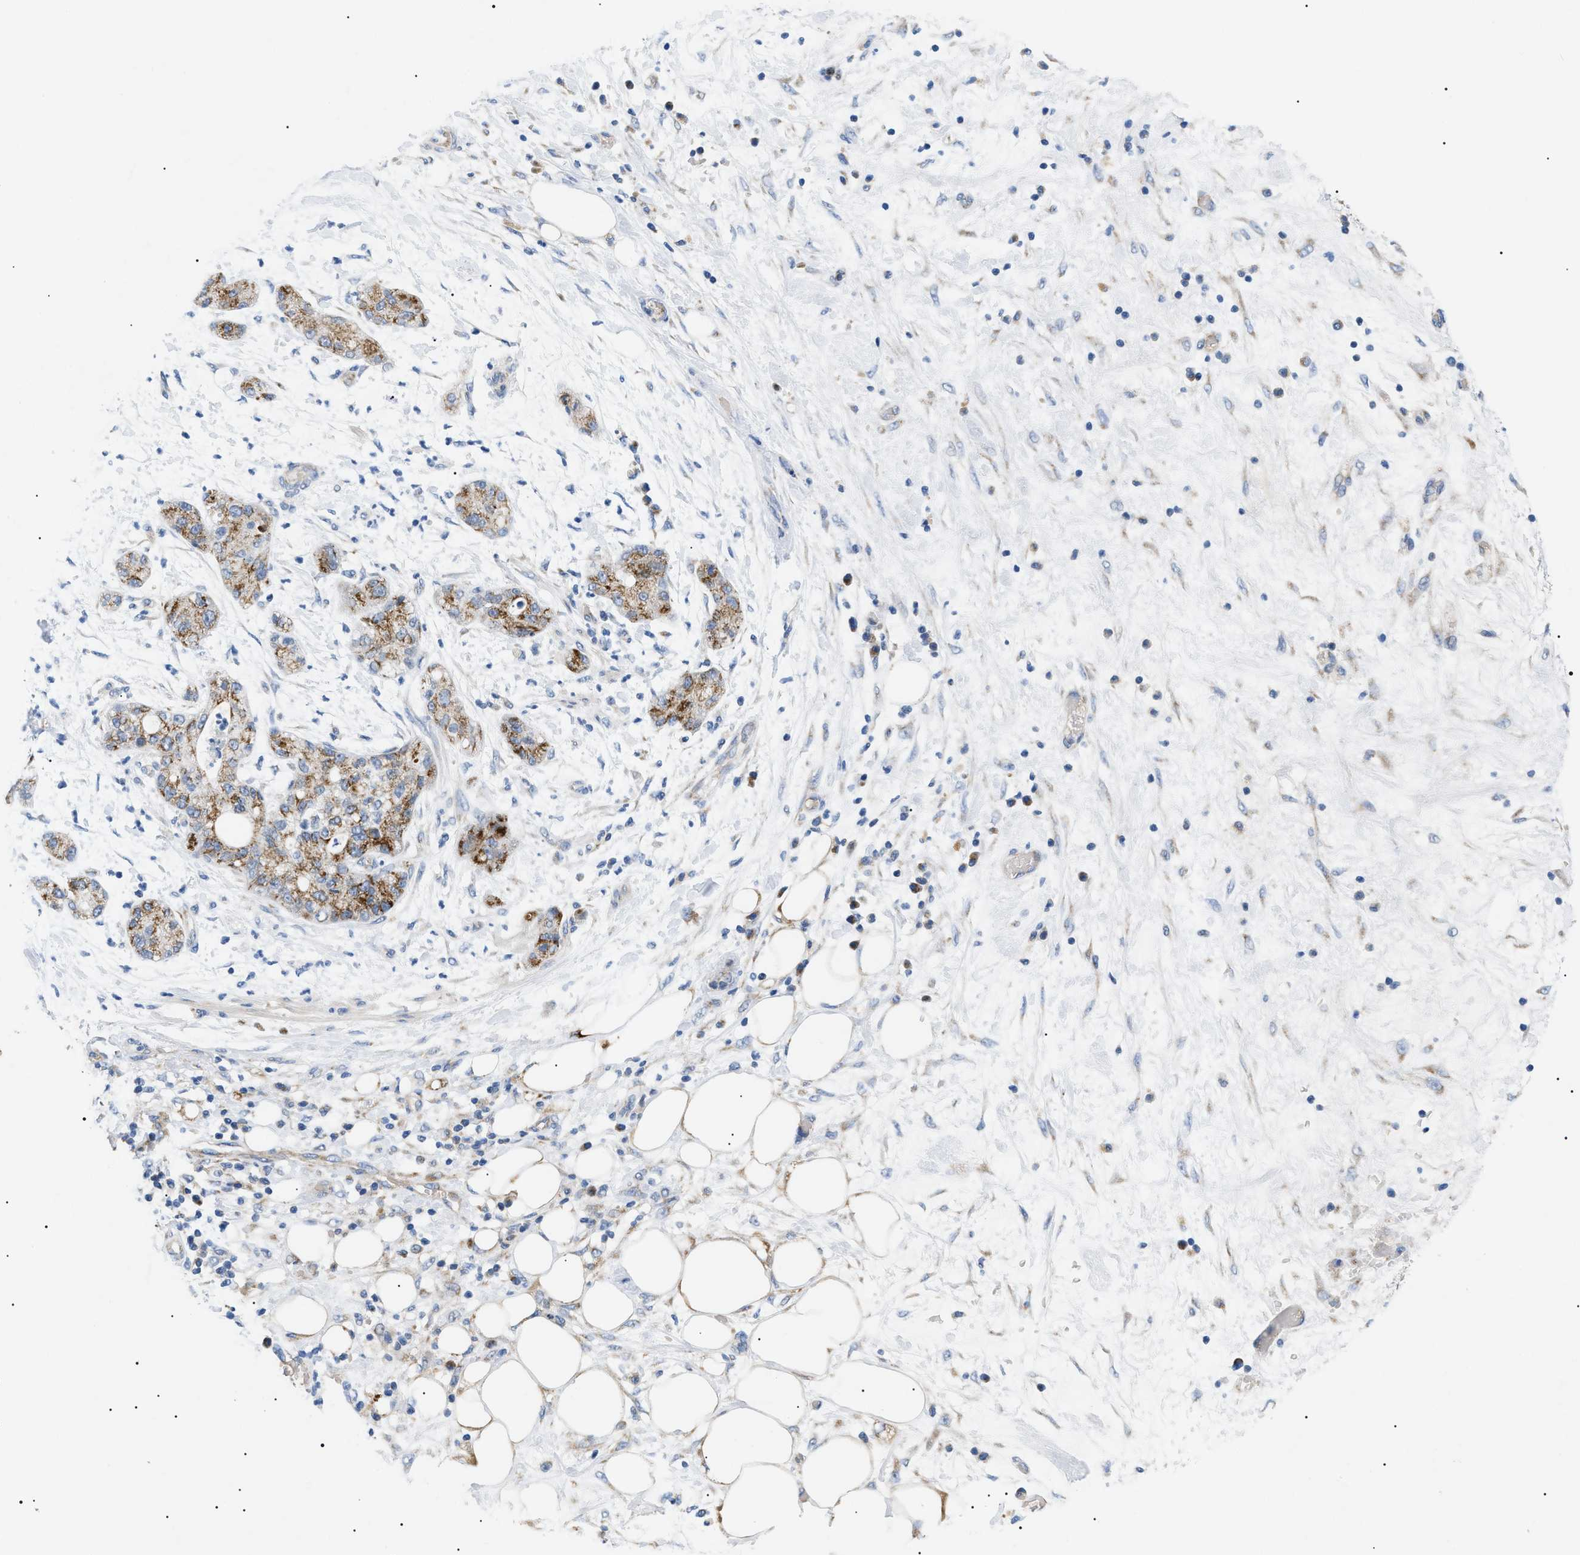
{"staining": {"intensity": "moderate", "quantity": ">75%", "location": "cytoplasmic/membranous"}, "tissue": "pancreatic cancer", "cell_type": "Tumor cells", "image_type": "cancer", "snomed": [{"axis": "morphology", "description": "Adenocarcinoma, NOS"}, {"axis": "topography", "description": "Pancreas"}], "caption": "Immunohistochemical staining of pancreatic cancer displays moderate cytoplasmic/membranous protein positivity in about >75% of tumor cells. Nuclei are stained in blue.", "gene": "TOMM6", "patient": {"sex": "female", "age": 78}}